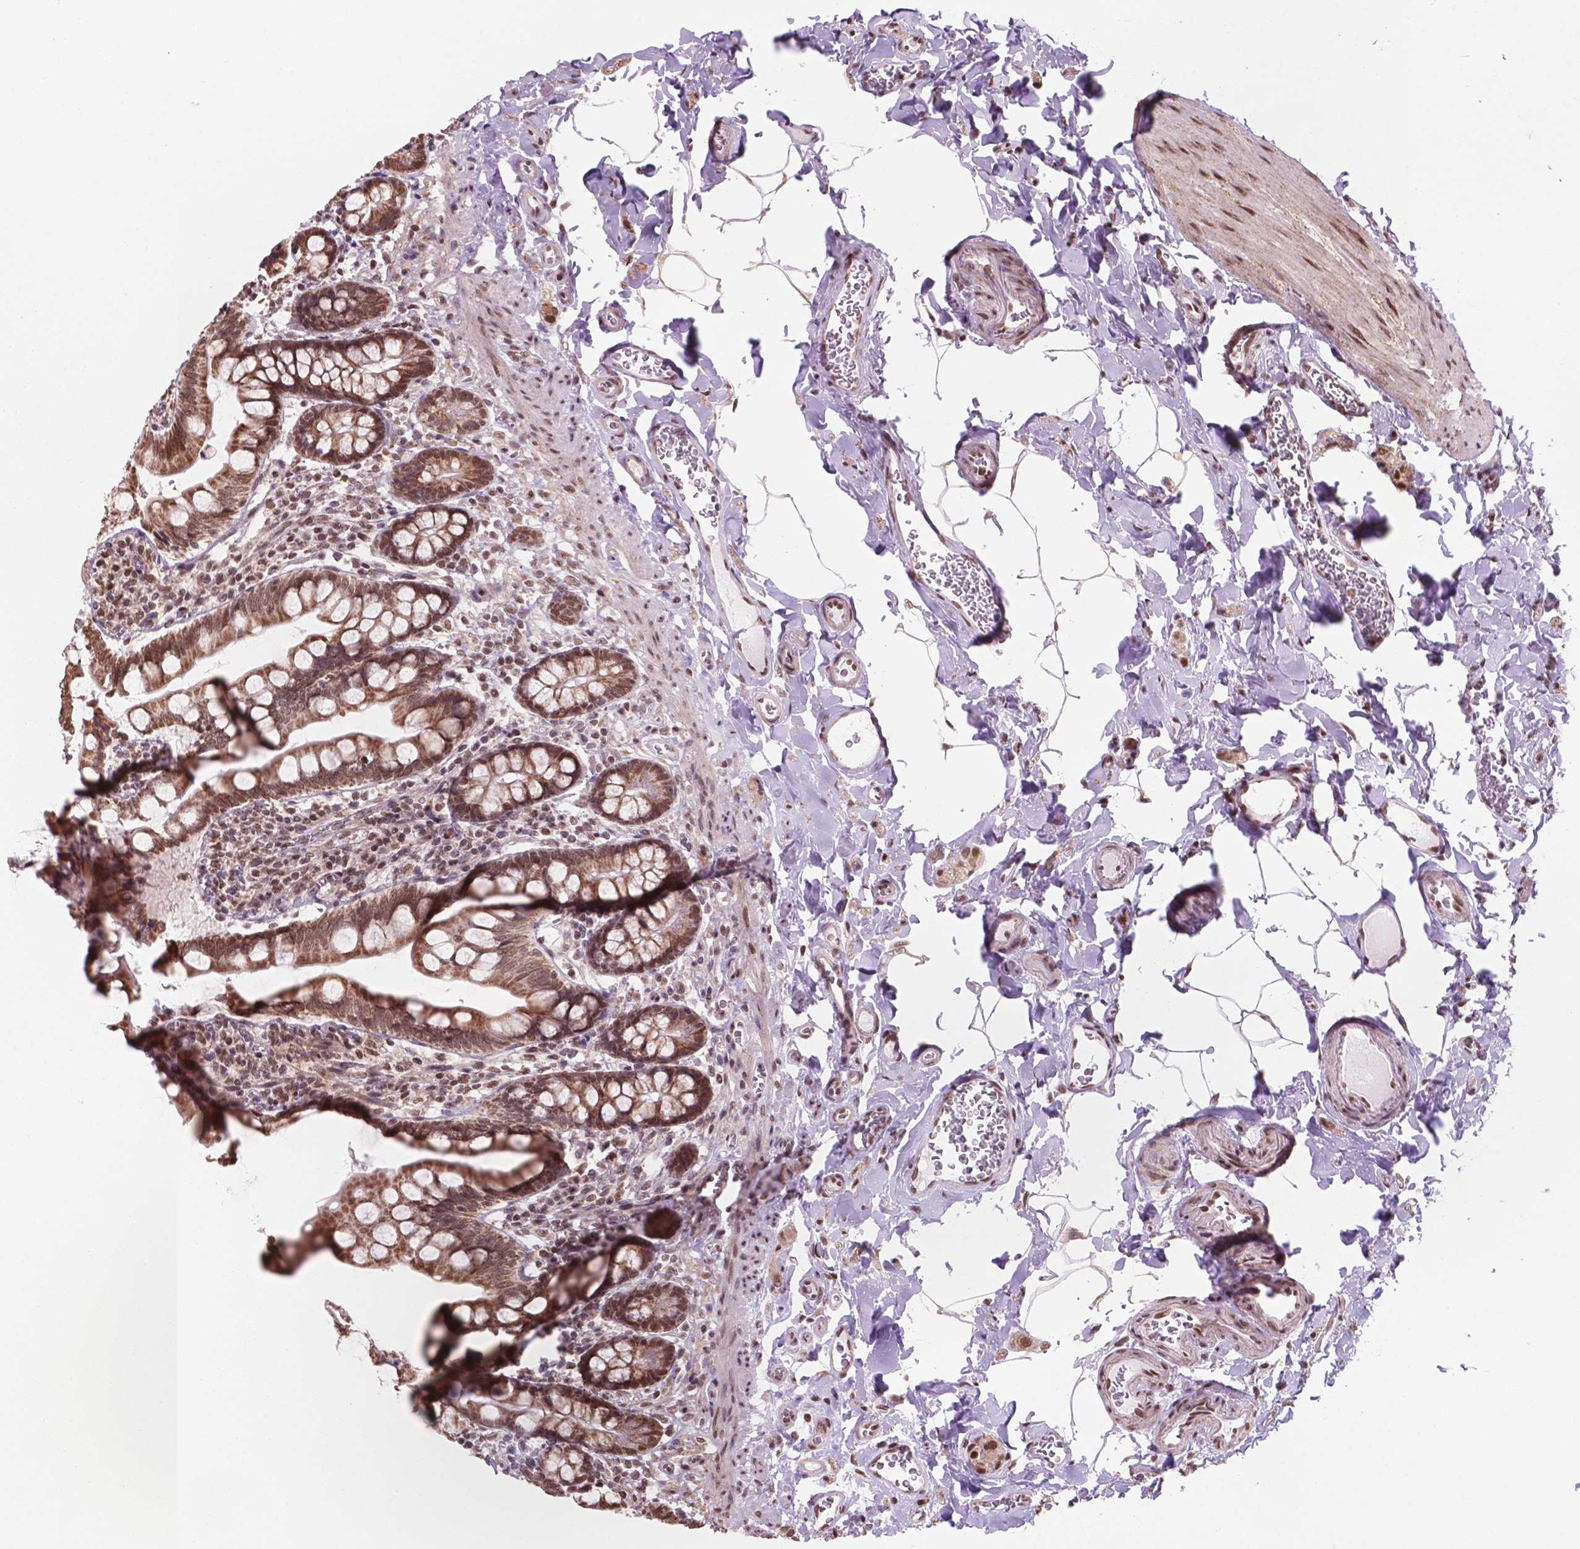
{"staining": {"intensity": "moderate", "quantity": ">75%", "location": "cytoplasmic/membranous,nuclear"}, "tissue": "small intestine", "cell_type": "Glandular cells", "image_type": "normal", "snomed": [{"axis": "morphology", "description": "Normal tissue, NOS"}, {"axis": "topography", "description": "Small intestine"}], "caption": "DAB (3,3'-diaminobenzidine) immunohistochemical staining of unremarkable small intestine reveals moderate cytoplasmic/membranous,nuclear protein expression in about >75% of glandular cells.", "gene": "NDUFA10", "patient": {"sex": "female", "age": 56}}